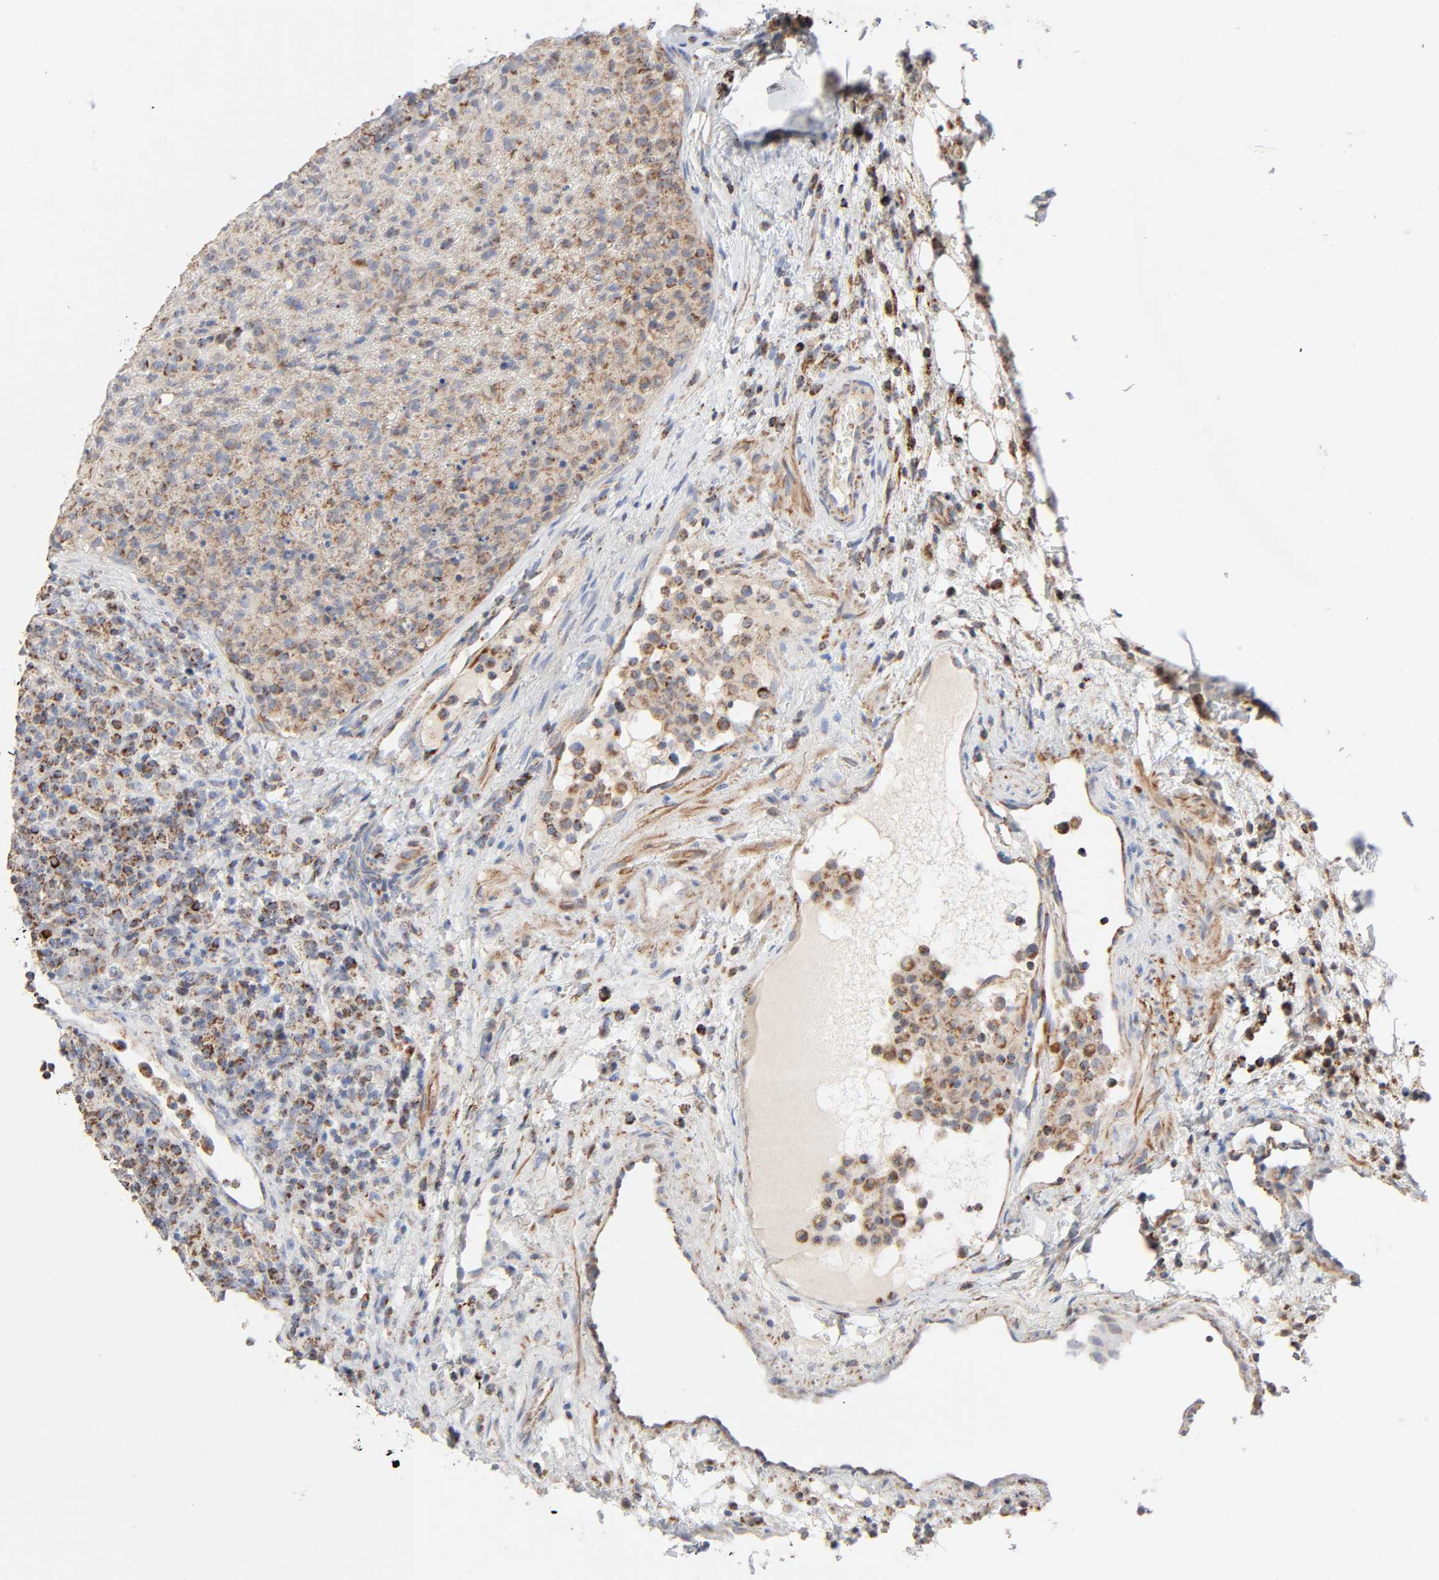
{"staining": {"intensity": "moderate", "quantity": ">75%", "location": "cytoplasmic/membranous"}, "tissue": "lymphoma", "cell_type": "Tumor cells", "image_type": "cancer", "snomed": [{"axis": "morphology", "description": "Hodgkin's disease, NOS"}, {"axis": "topography", "description": "Lymph node"}], "caption": "The image exhibits staining of lymphoma, revealing moderate cytoplasmic/membranous protein expression (brown color) within tumor cells.", "gene": "SYT16", "patient": {"sex": "male", "age": 65}}